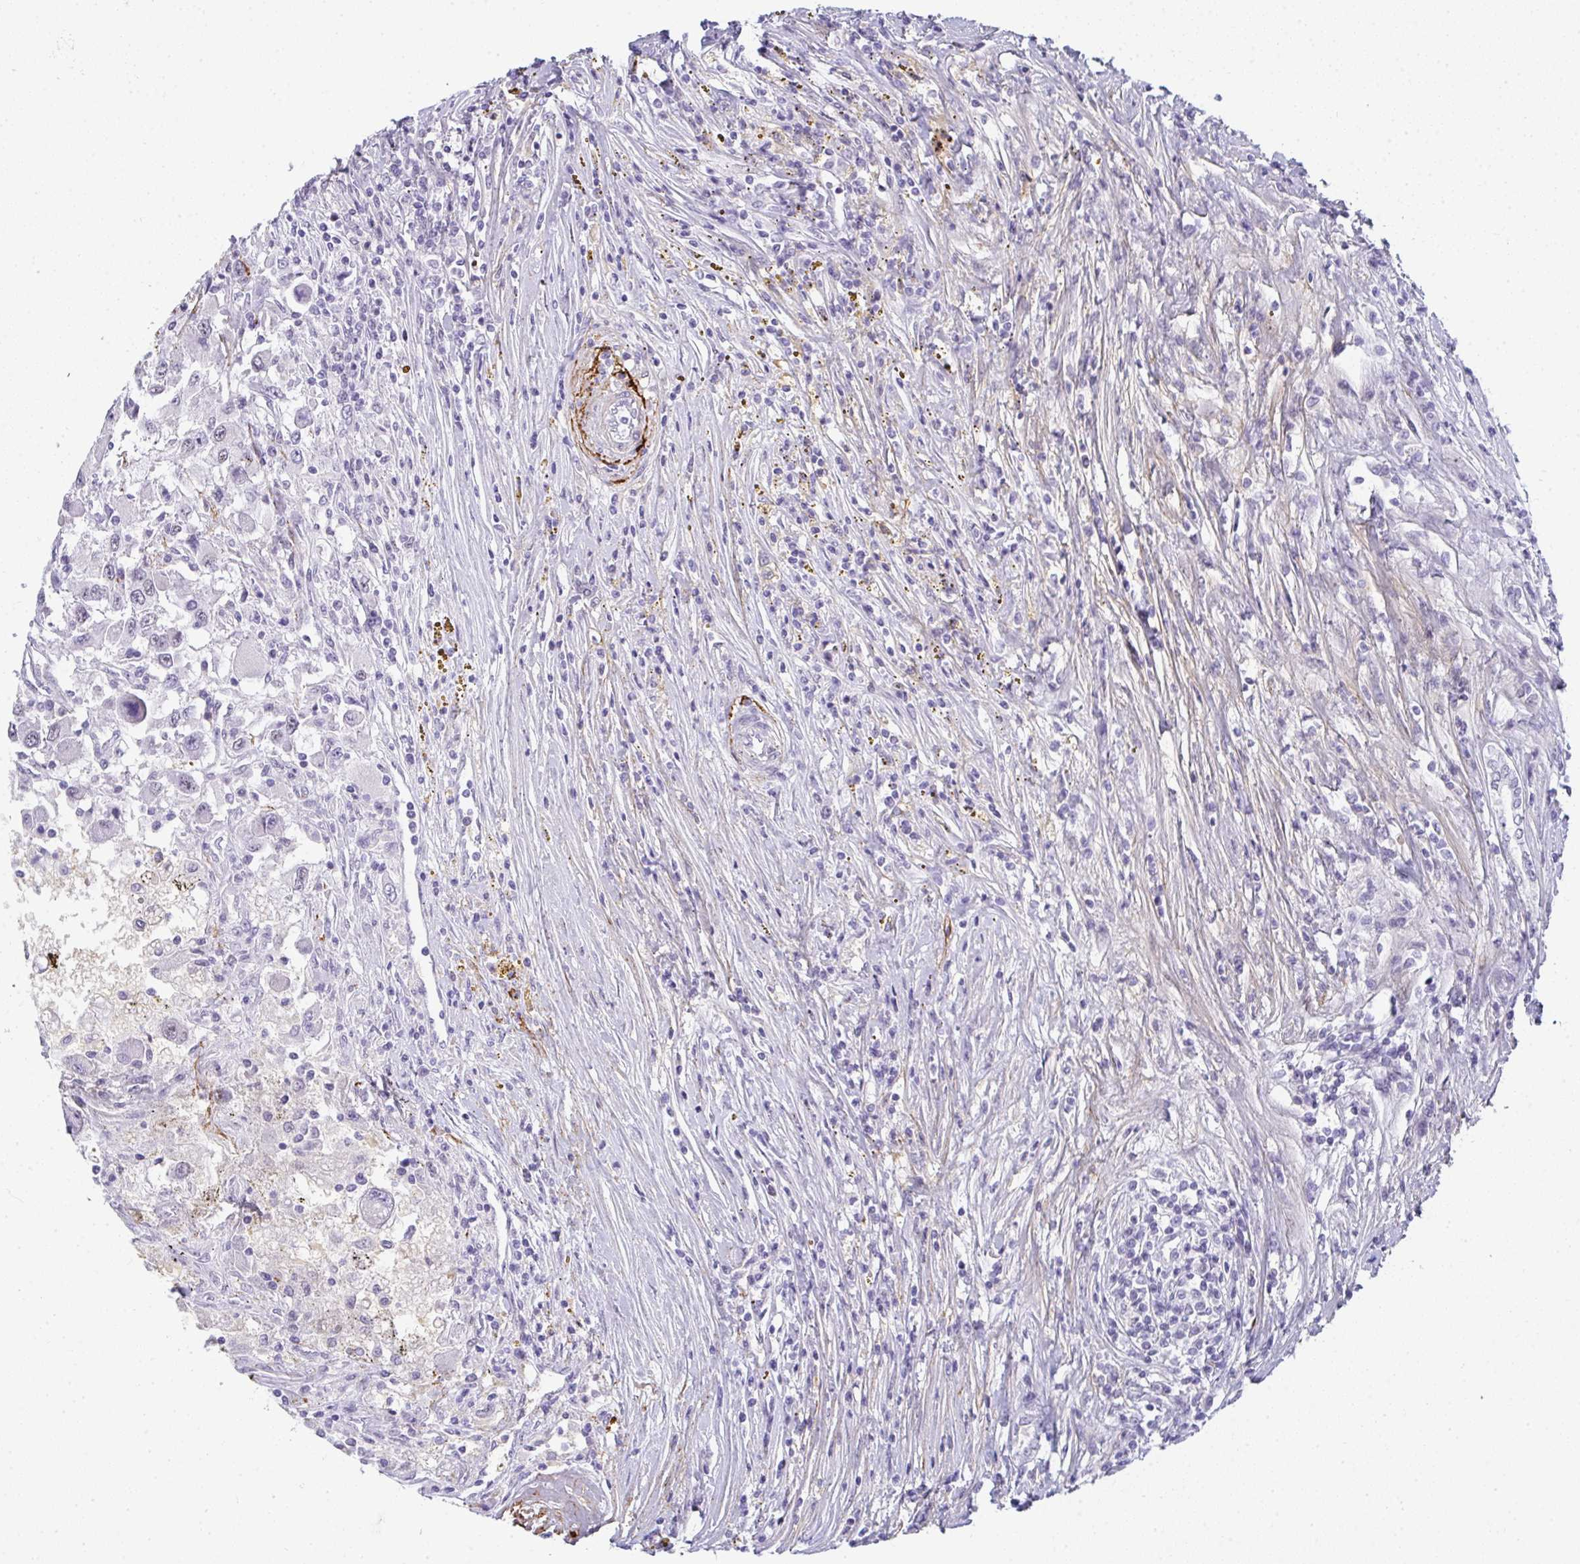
{"staining": {"intensity": "weak", "quantity": "<25%", "location": "nuclear"}, "tissue": "renal cancer", "cell_type": "Tumor cells", "image_type": "cancer", "snomed": [{"axis": "morphology", "description": "Adenocarcinoma, NOS"}, {"axis": "topography", "description": "Kidney"}], "caption": "This is a histopathology image of immunohistochemistry (IHC) staining of adenocarcinoma (renal), which shows no expression in tumor cells.", "gene": "TNMD", "patient": {"sex": "female", "age": 67}}